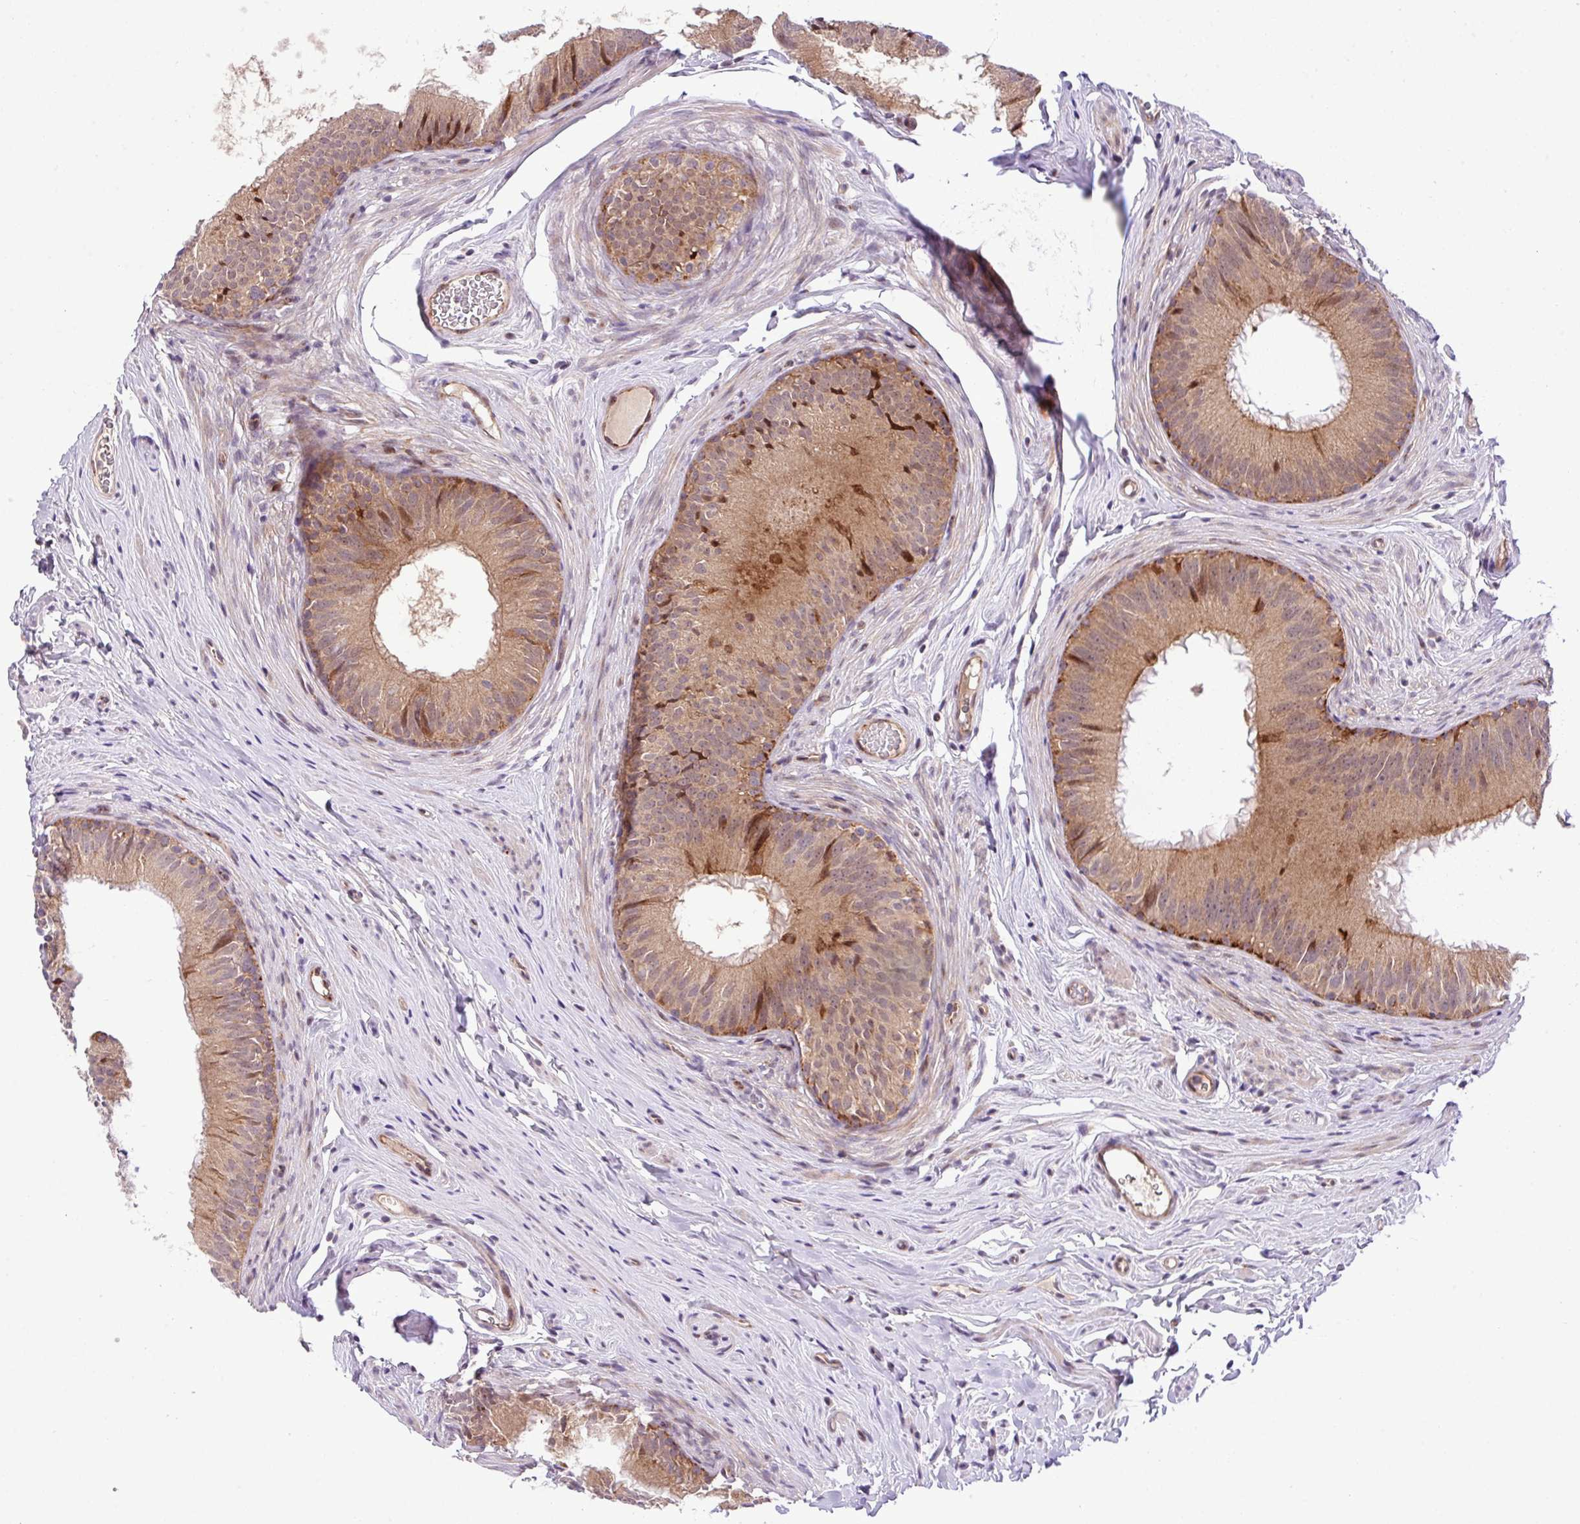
{"staining": {"intensity": "moderate", "quantity": "25%-75%", "location": "cytoplasmic/membranous"}, "tissue": "epididymis", "cell_type": "Glandular cells", "image_type": "normal", "snomed": [{"axis": "morphology", "description": "Normal tissue, NOS"}, {"axis": "topography", "description": "Epididymis, spermatic cord, NOS"}], "caption": "Immunohistochemistry micrograph of normal epididymis stained for a protein (brown), which exhibits medium levels of moderate cytoplasmic/membranous expression in approximately 25%-75% of glandular cells.", "gene": "B3GNT9", "patient": {"sex": "male", "age": 25}}